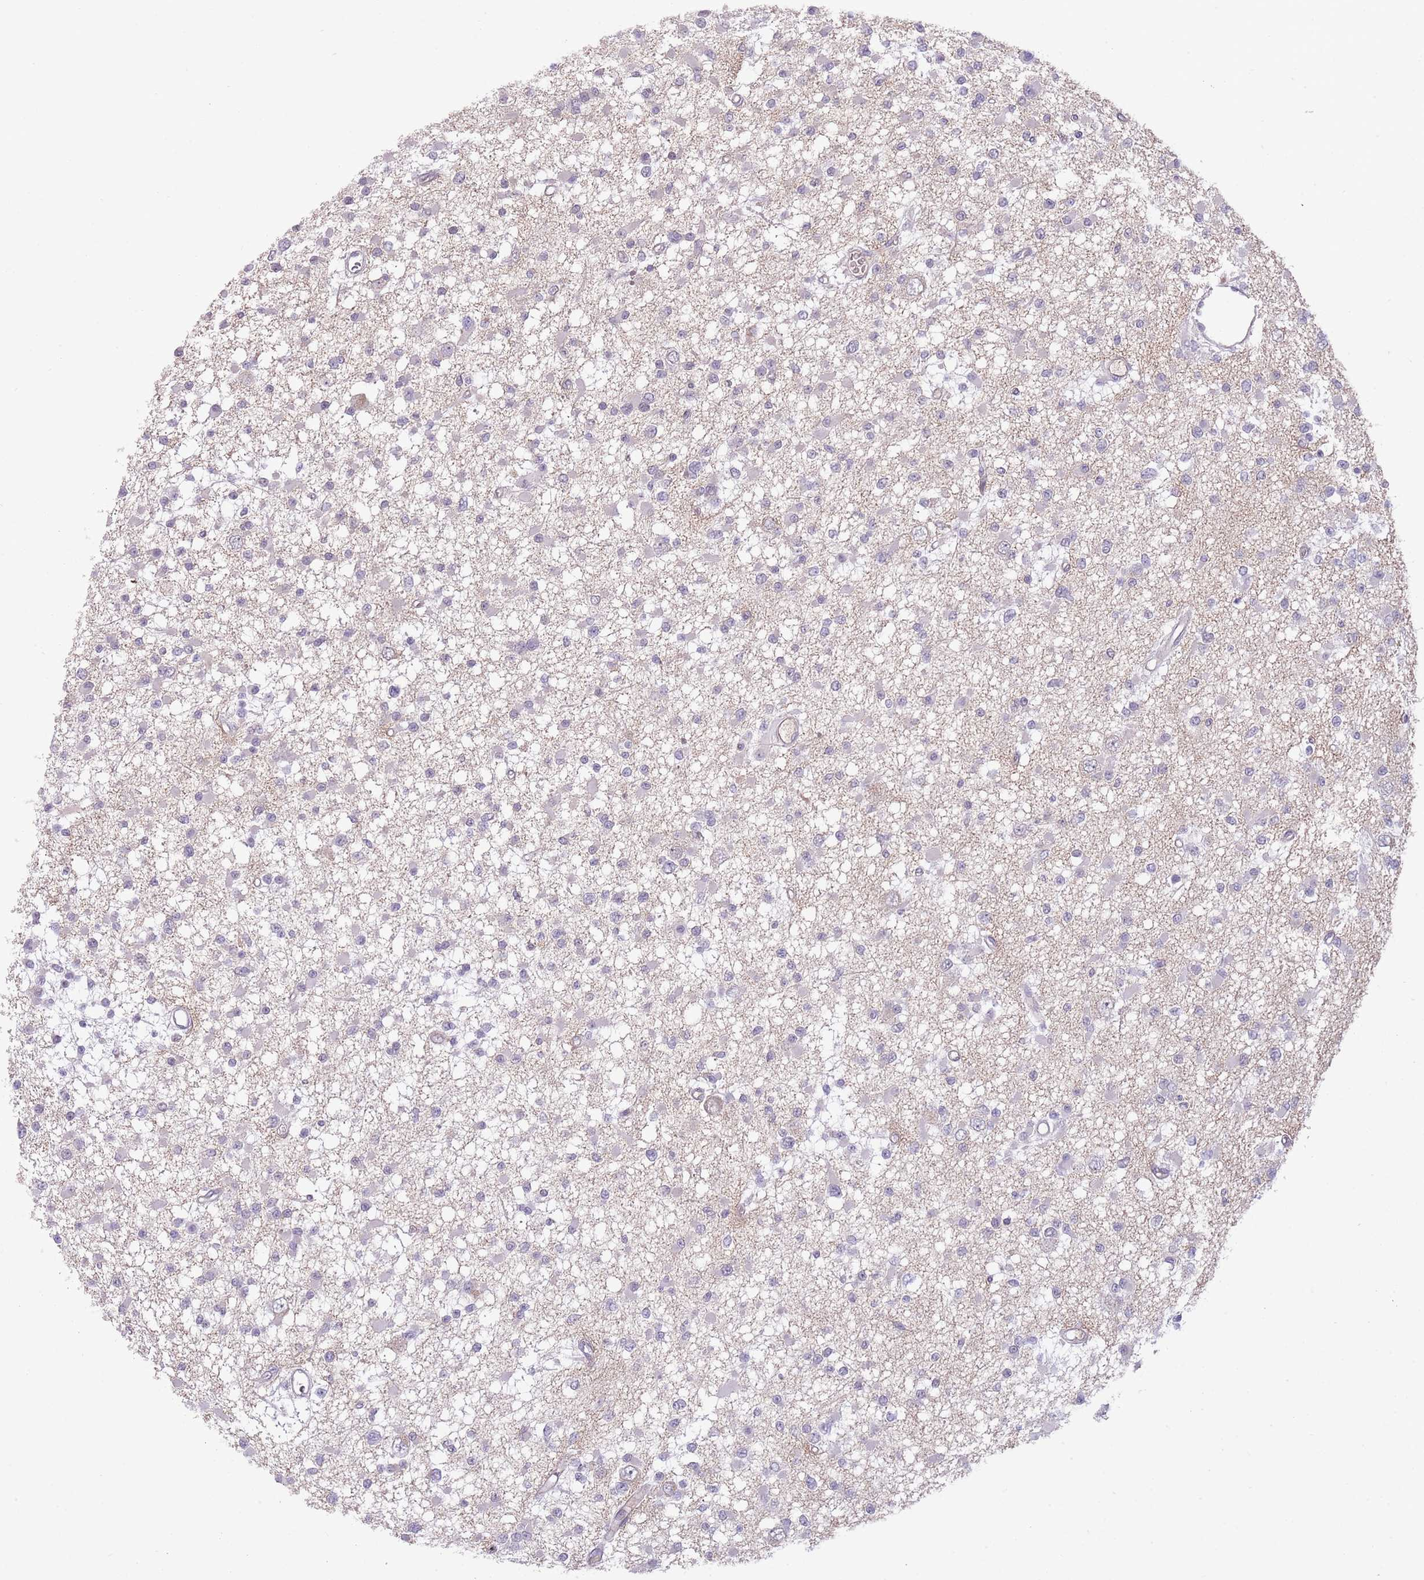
{"staining": {"intensity": "negative", "quantity": "none", "location": "none"}, "tissue": "glioma", "cell_type": "Tumor cells", "image_type": "cancer", "snomed": [{"axis": "morphology", "description": "Glioma, malignant, Low grade"}, {"axis": "topography", "description": "Brain"}], "caption": "Histopathology image shows no significant protein staining in tumor cells of low-grade glioma (malignant).", "gene": "DPP10", "patient": {"sex": "female", "age": 22}}